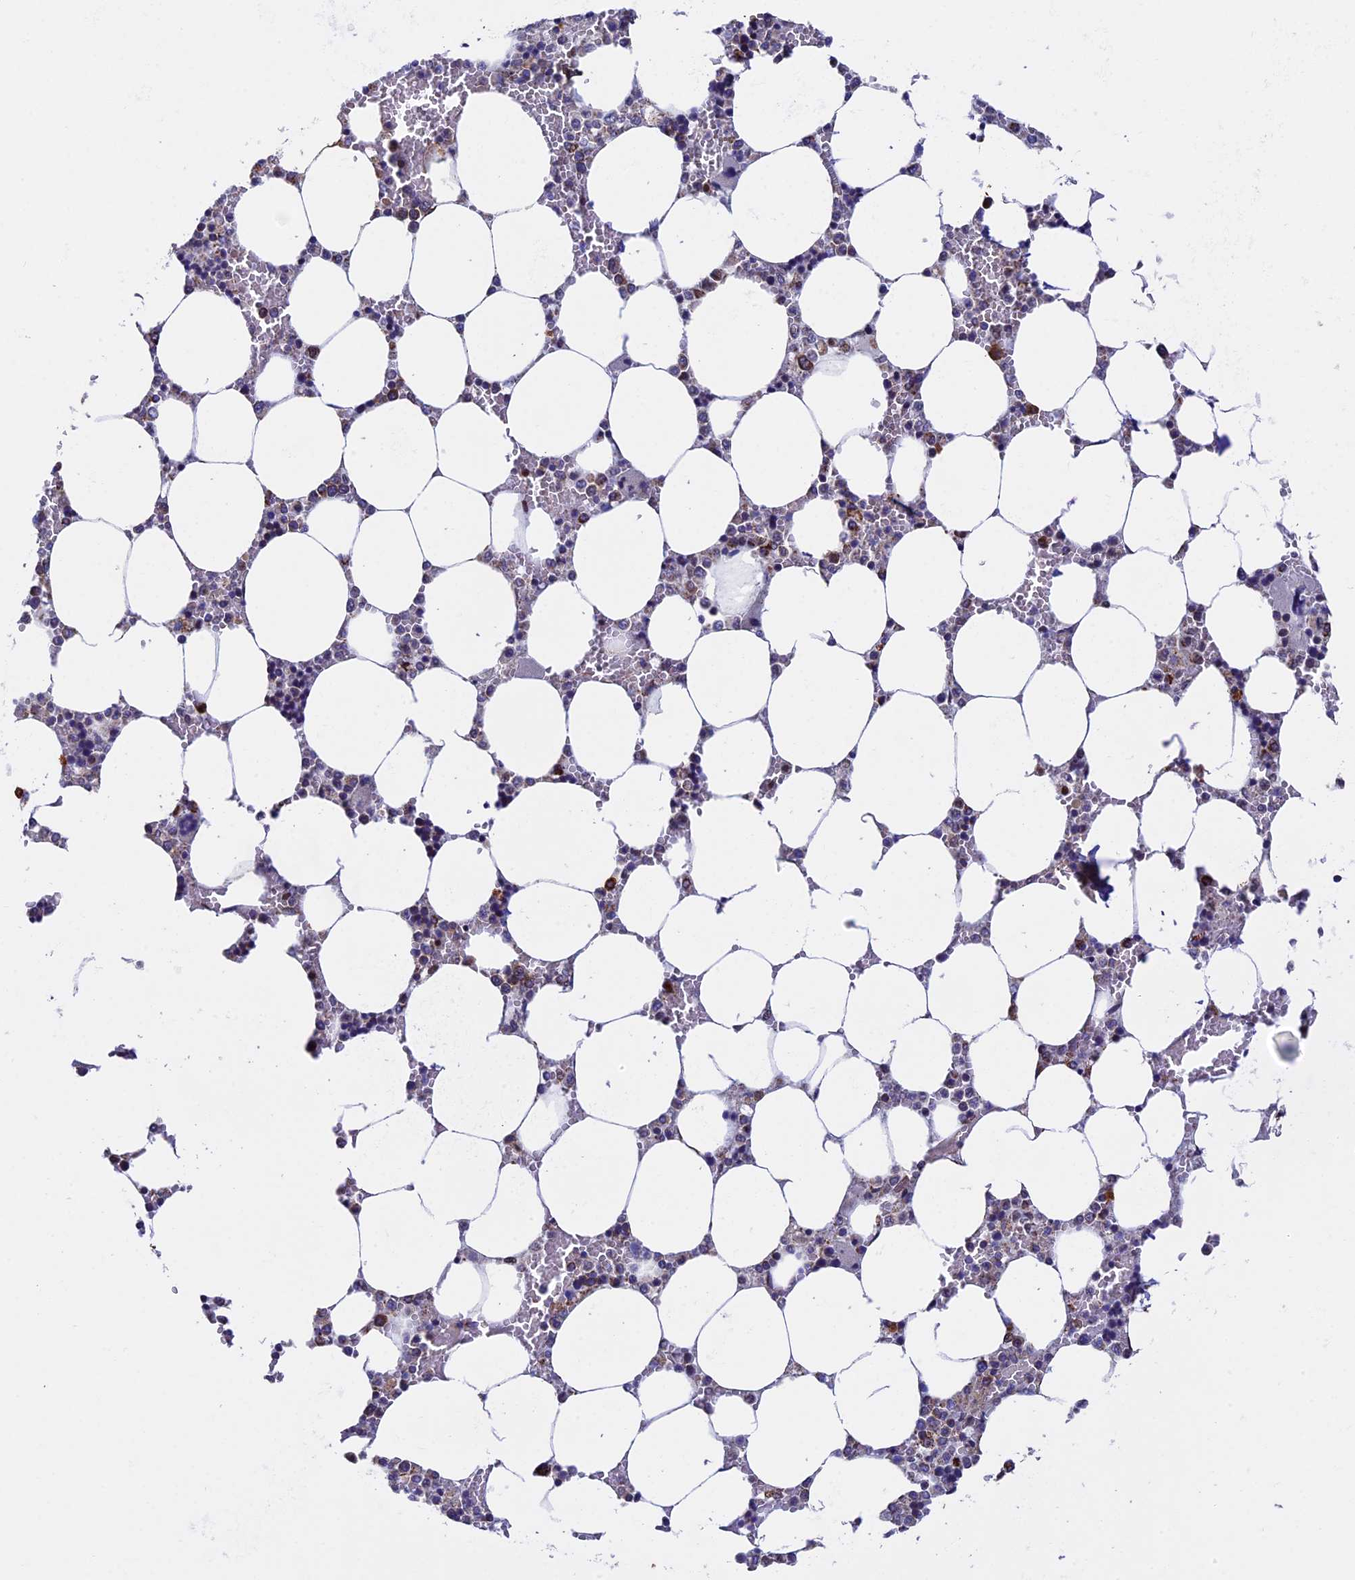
{"staining": {"intensity": "strong", "quantity": "25%-75%", "location": "cytoplasmic/membranous"}, "tissue": "bone marrow", "cell_type": "Hematopoietic cells", "image_type": "normal", "snomed": [{"axis": "morphology", "description": "Normal tissue, NOS"}, {"axis": "topography", "description": "Bone marrow"}], "caption": "Immunohistochemical staining of benign bone marrow exhibits strong cytoplasmic/membranous protein positivity in about 25%-75% of hematopoietic cells.", "gene": "SLC9A5", "patient": {"sex": "male", "age": 64}}